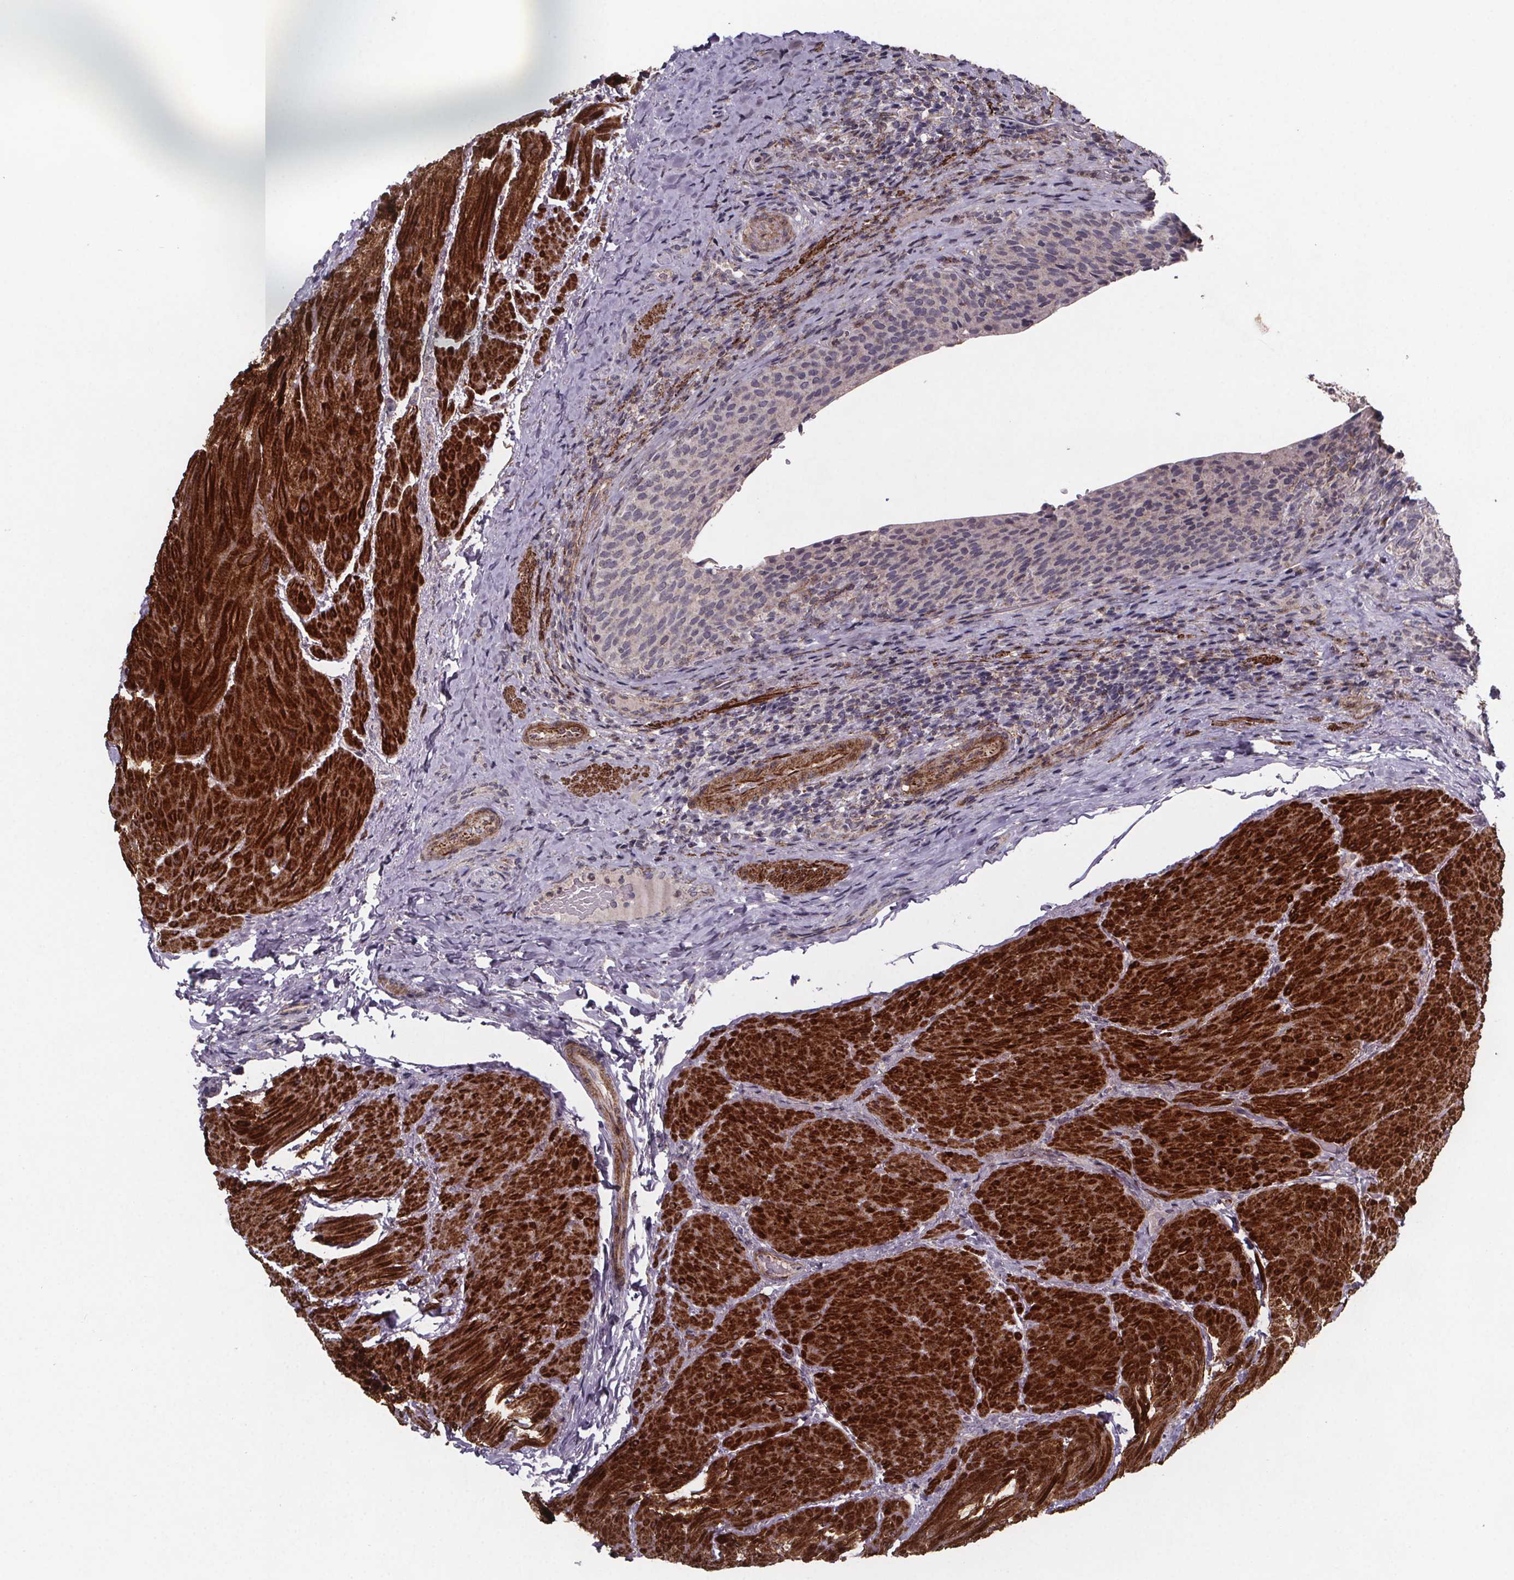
{"staining": {"intensity": "weak", "quantity": "<25%", "location": "cytoplasmic/membranous"}, "tissue": "urinary bladder", "cell_type": "Urothelial cells", "image_type": "normal", "snomed": [{"axis": "morphology", "description": "Normal tissue, NOS"}, {"axis": "topography", "description": "Urinary bladder"}, {"axis": "topography", "description": "Peripheral nerve tissue"}], "caption": "A high-resolution photomicrograph shows immunohistochemistry staining of benign urinary bladder, which reveals no significant staining in urothelial cells. The staining was performed using DAB (3,3'-diaminobenzidine) to visualize the protein expression in brown, while the nuclei were stained in blue with hematoxylin (Magnification: 20x).", "gene": "PALLD", "patient": {"sex": "male", "age": 66}}